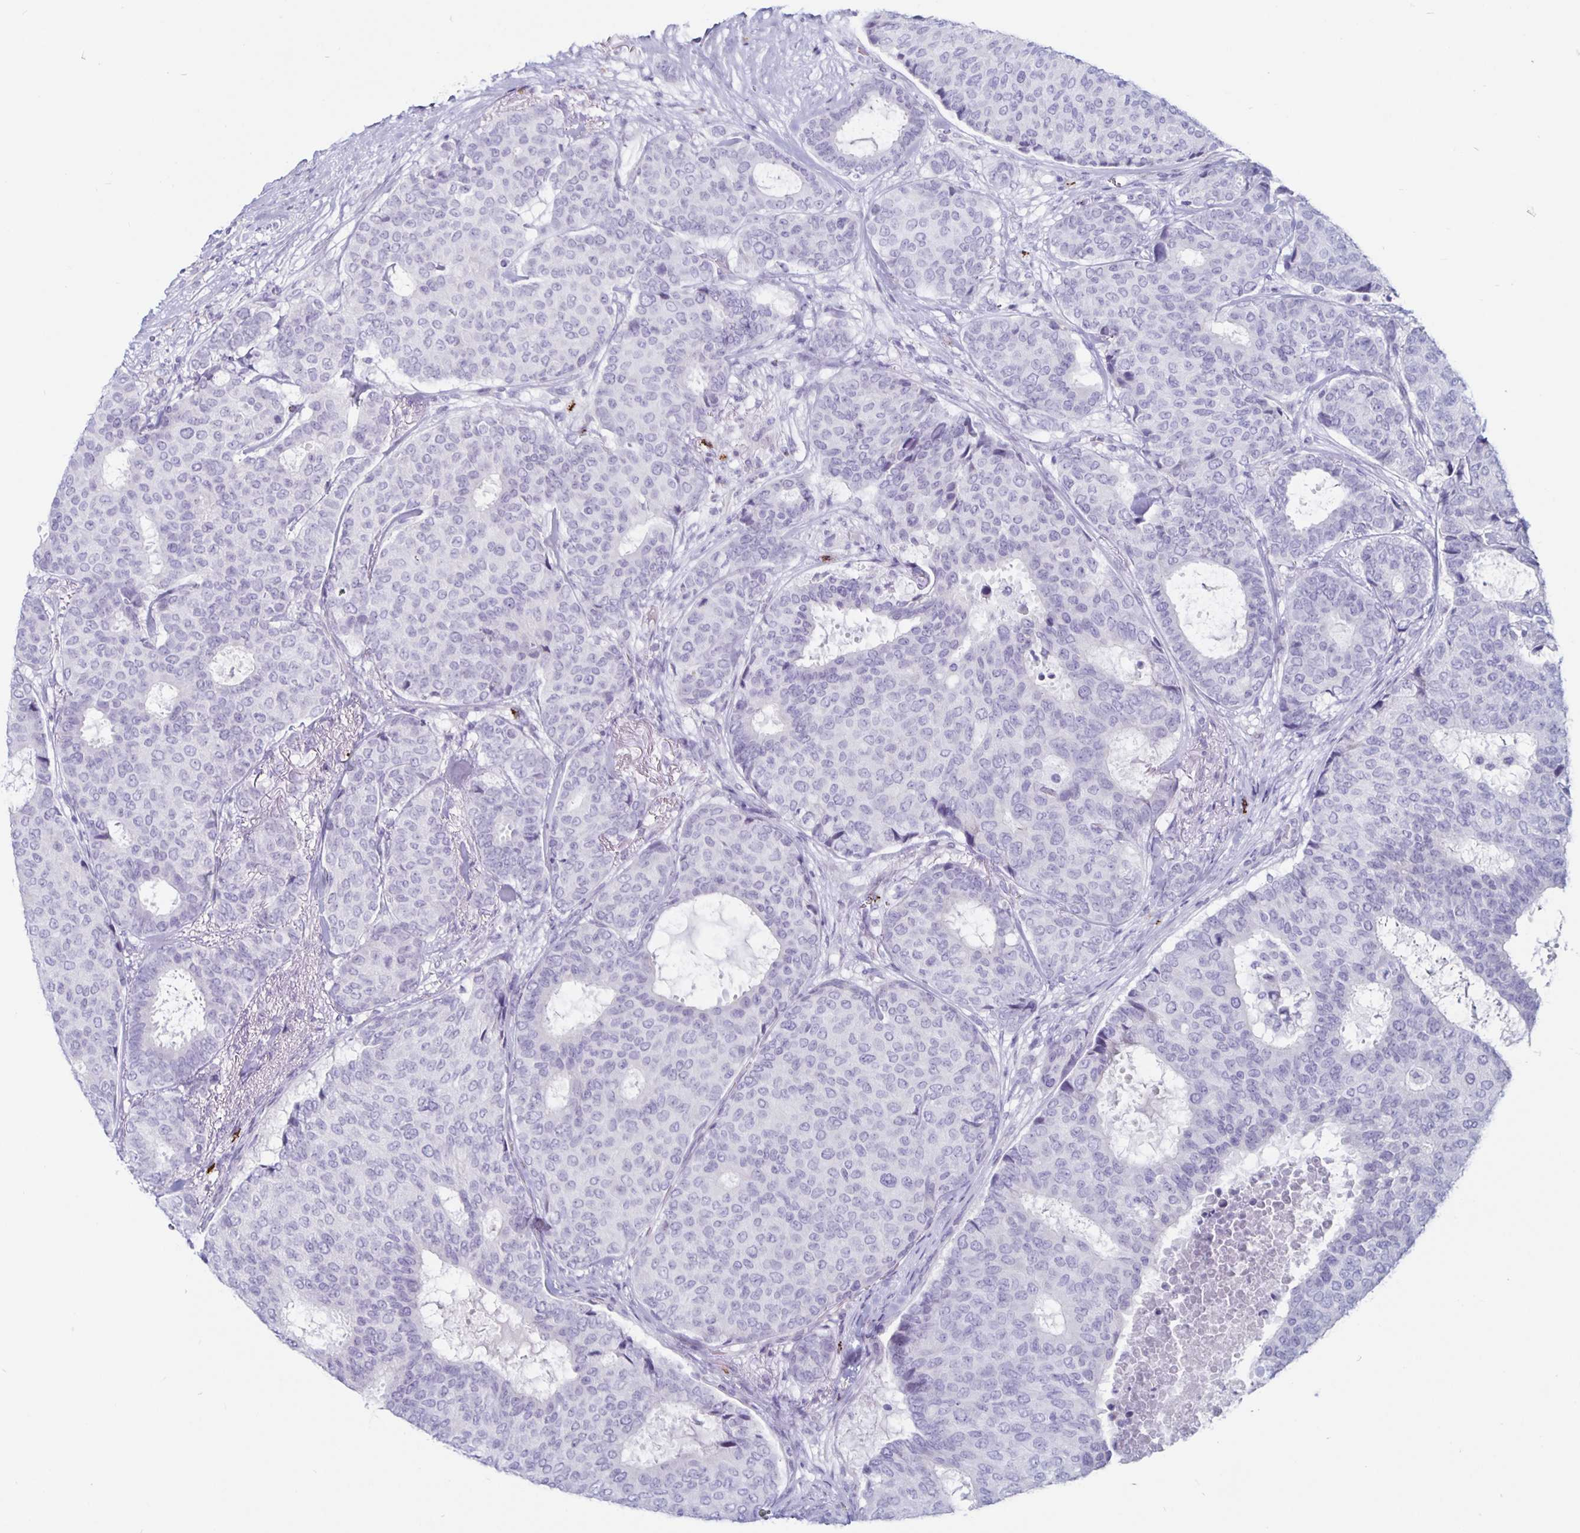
{"staining": {"intensity": "negative", "quantity": "none", "location": "none"}, "tissue": "breast cancer", "cell_type": "Tumor cells", "image_type": "cancer", "snomed": [{"axis": "morphology", "description": "Duct carcinoma"}, {"axis": "topography", "description": "Breast"}], "caption": "This is a micrograph of immunohistochemistry staining of infiltrating ductal carcinoma (breast), which shows no positivity in tumor cells. (Immunohistochemistry (ihc), brightfield microscopy, high magnification).", "gene": "GZMK", "patient": {"sex": "female", "age": 75}}